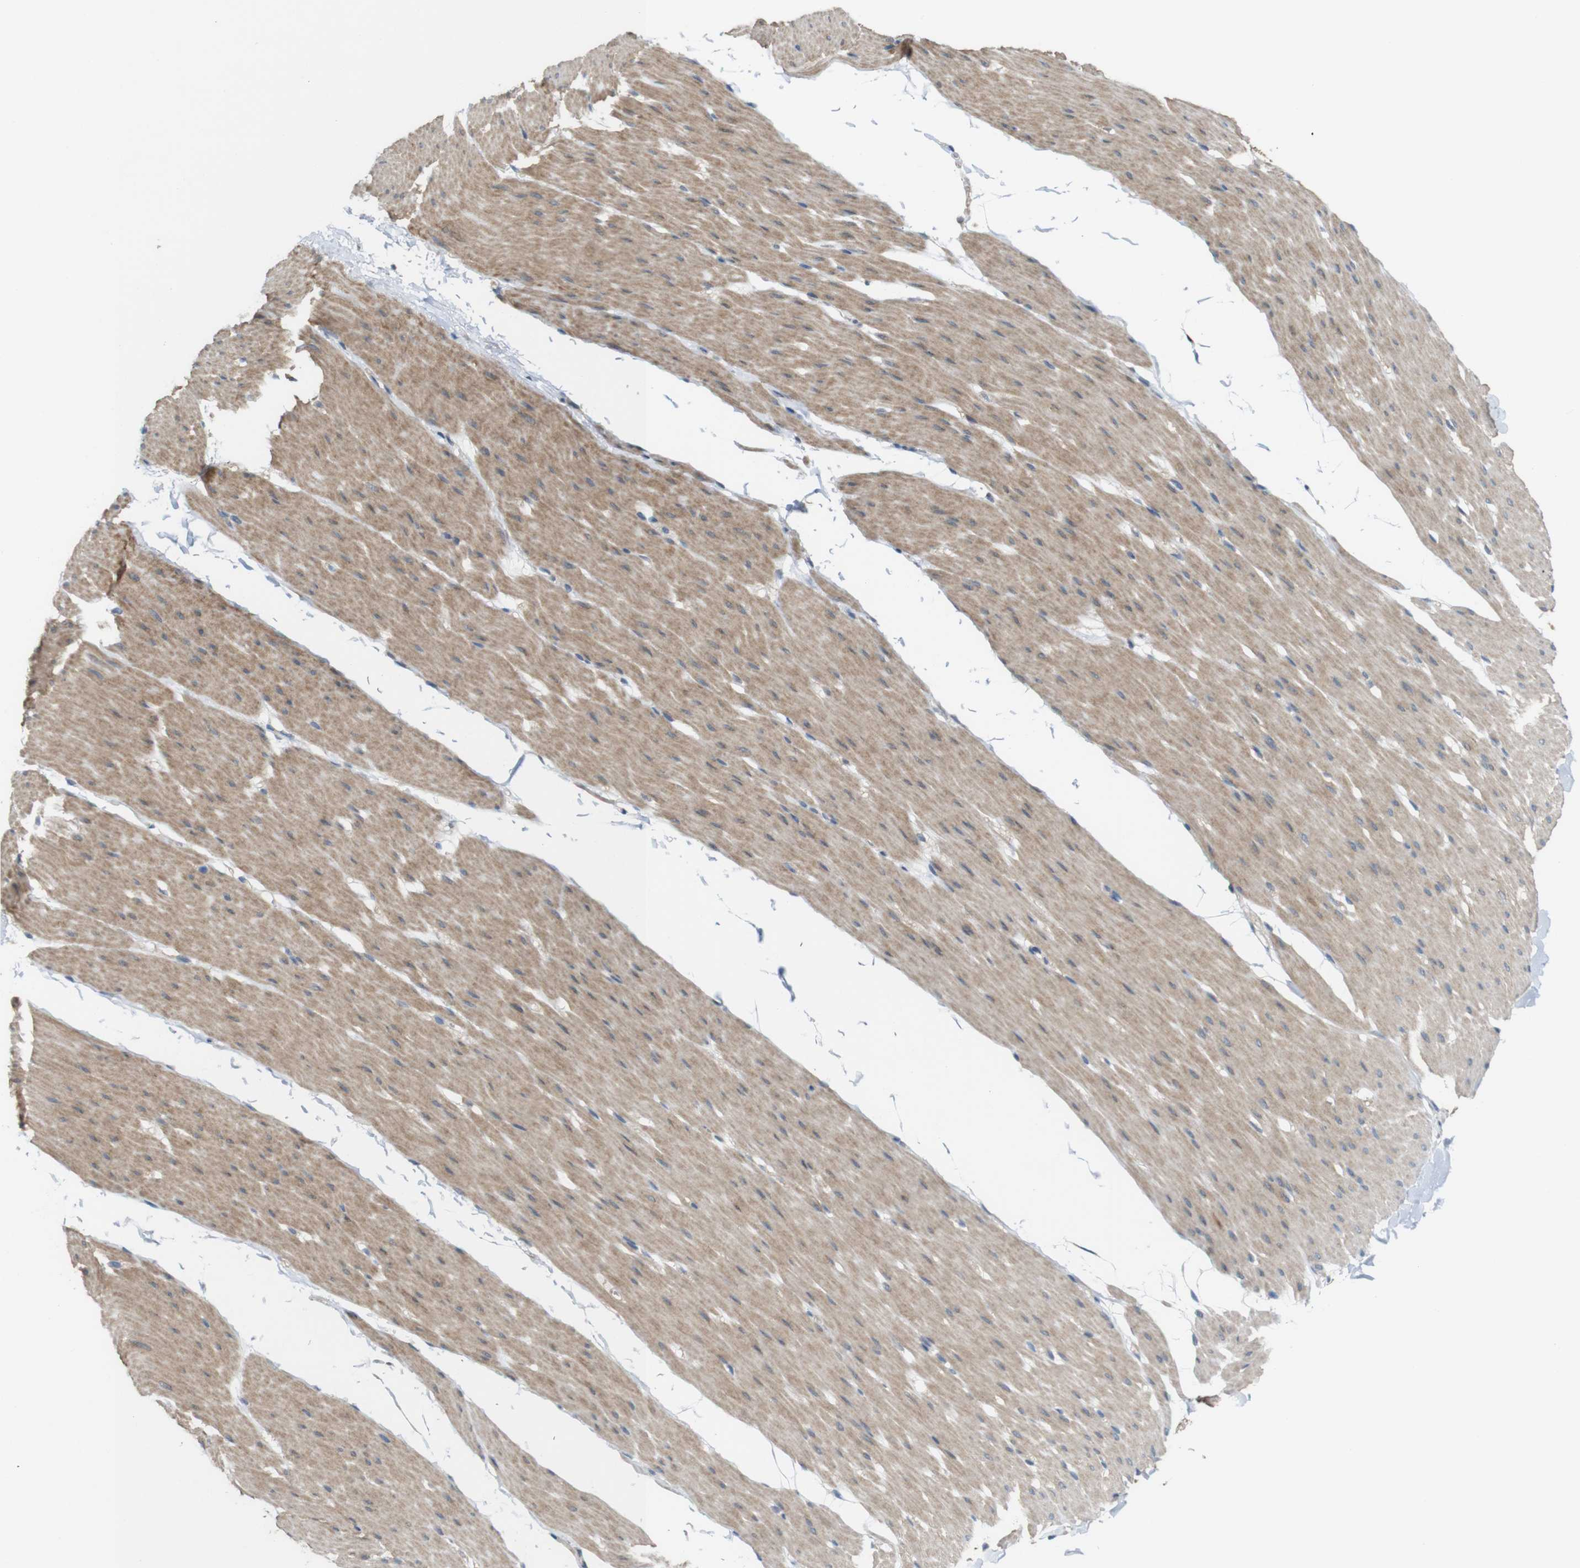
{"staining": {"intensity": "weak", "quantity": ">75%", "location": "cytoplasmic/membranous"}, "tissue": "smooth muscle", "cell_type": "Smooth muscle cells", "image_type": "normal", "snomed": [{"axis": "morphology", "description": "Normal tissue, NOS"}, {"axis": "topography", "description": "Smooth muscle"}, {"axis": "topography", "description": "Colon"}], "caption": "Human smooth muscle stained with a protein marker demonstrates weak staining in smooth muscle cells.", "gene": "CDC34", "patient": {"sex": "male", "age": 67}}